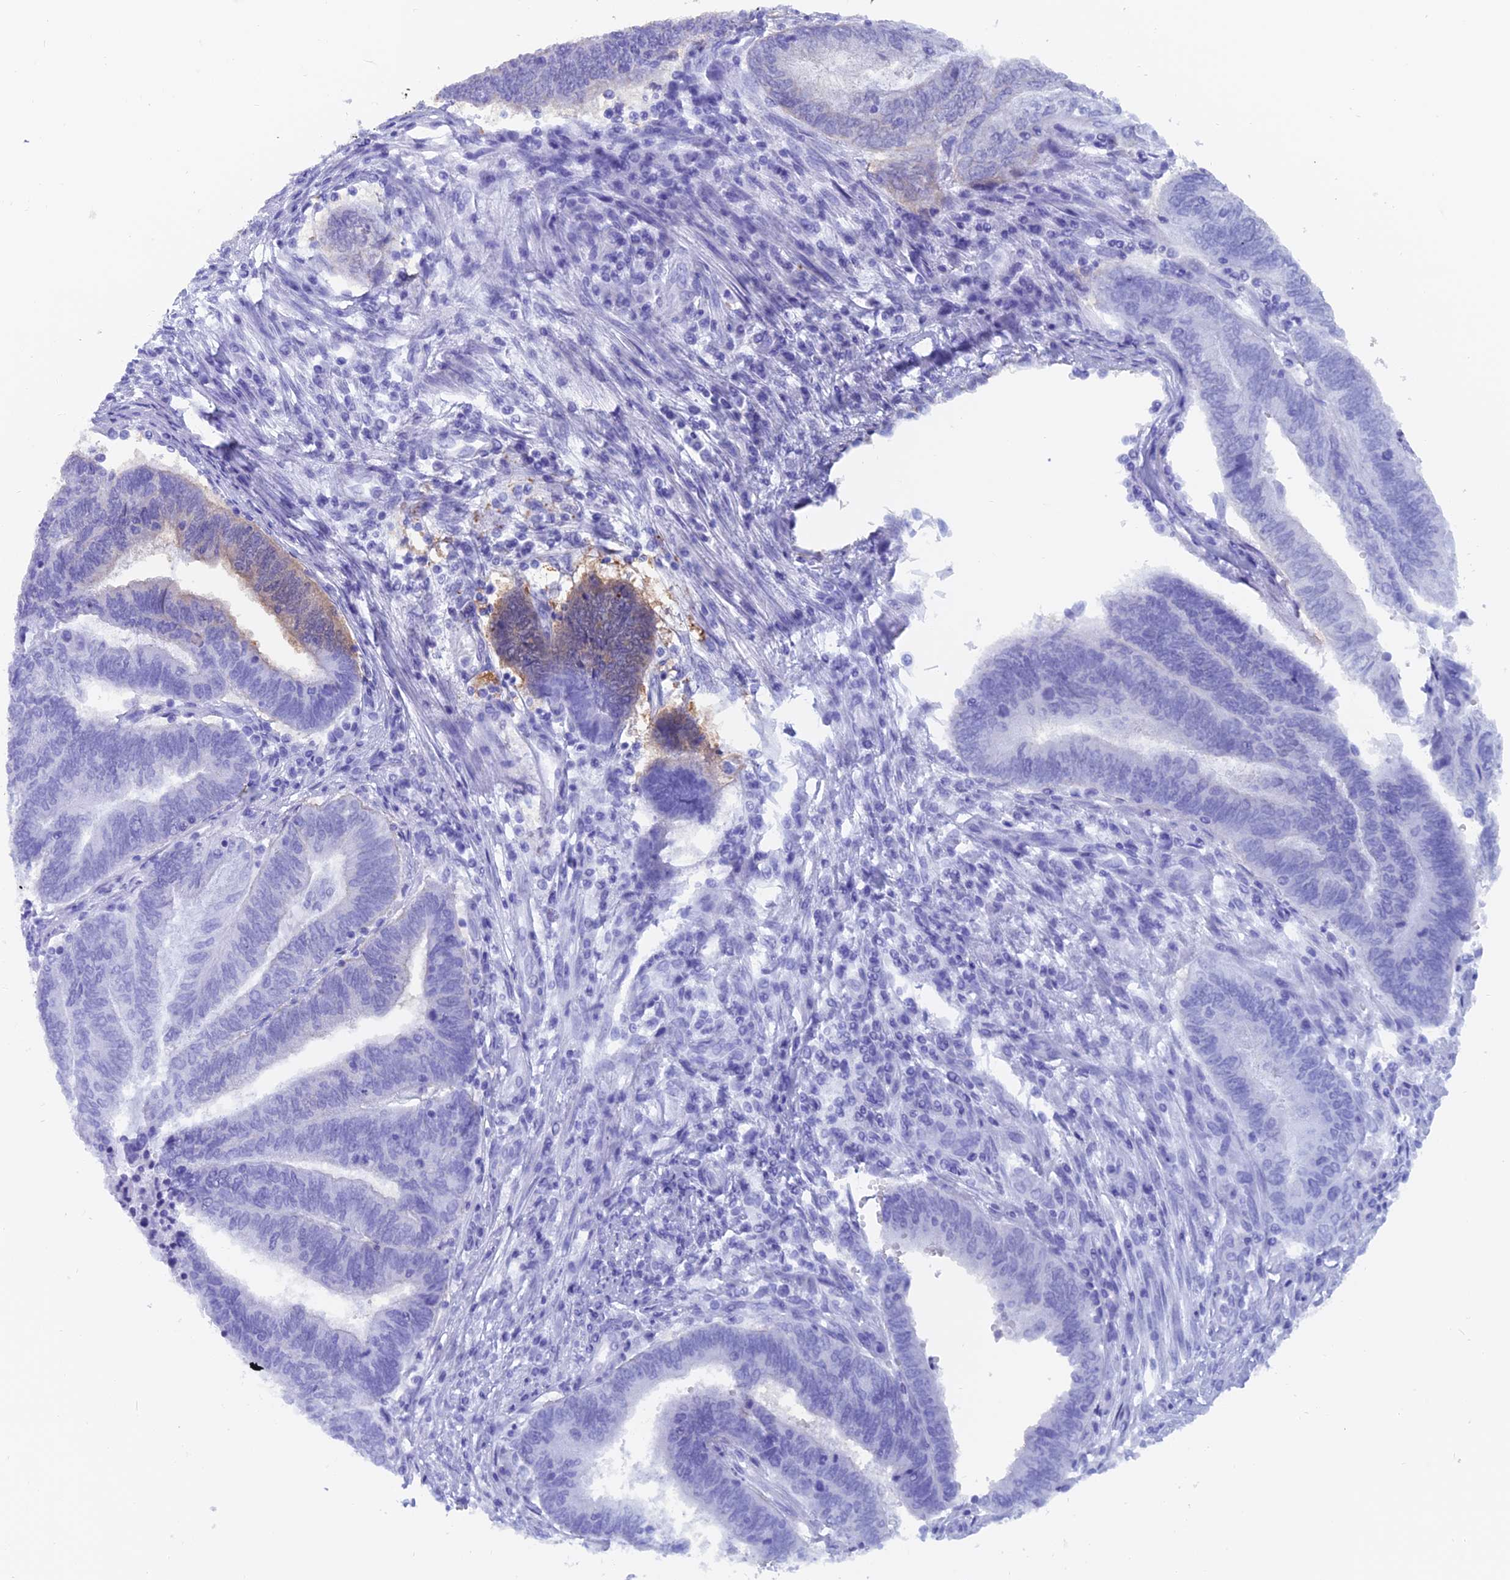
{"staining": {"intensity": "moderate", "quantity": "<25%", "location": "cytoplasmic/membranous"}, "tissue": "endometrial cancer", "cell_type": "Tumor cells", "image_type": "cancer", "snomed": [{"axis": "morphology", "description": "Adenocarcinoma, NOS"}, {"axis": "topography", "description": "Uterus"}, {"axis": "topography", "description": "Endometrium"}], "caption": "This is a micrograph of immunohistochemistry staining of adenocarcinoma (endometrial), which shows moderate positivity in the cytoplasmic/membranous of tumor cells.", "gene": "CAPS", "patient": {"sex": "female", "age": 70}}